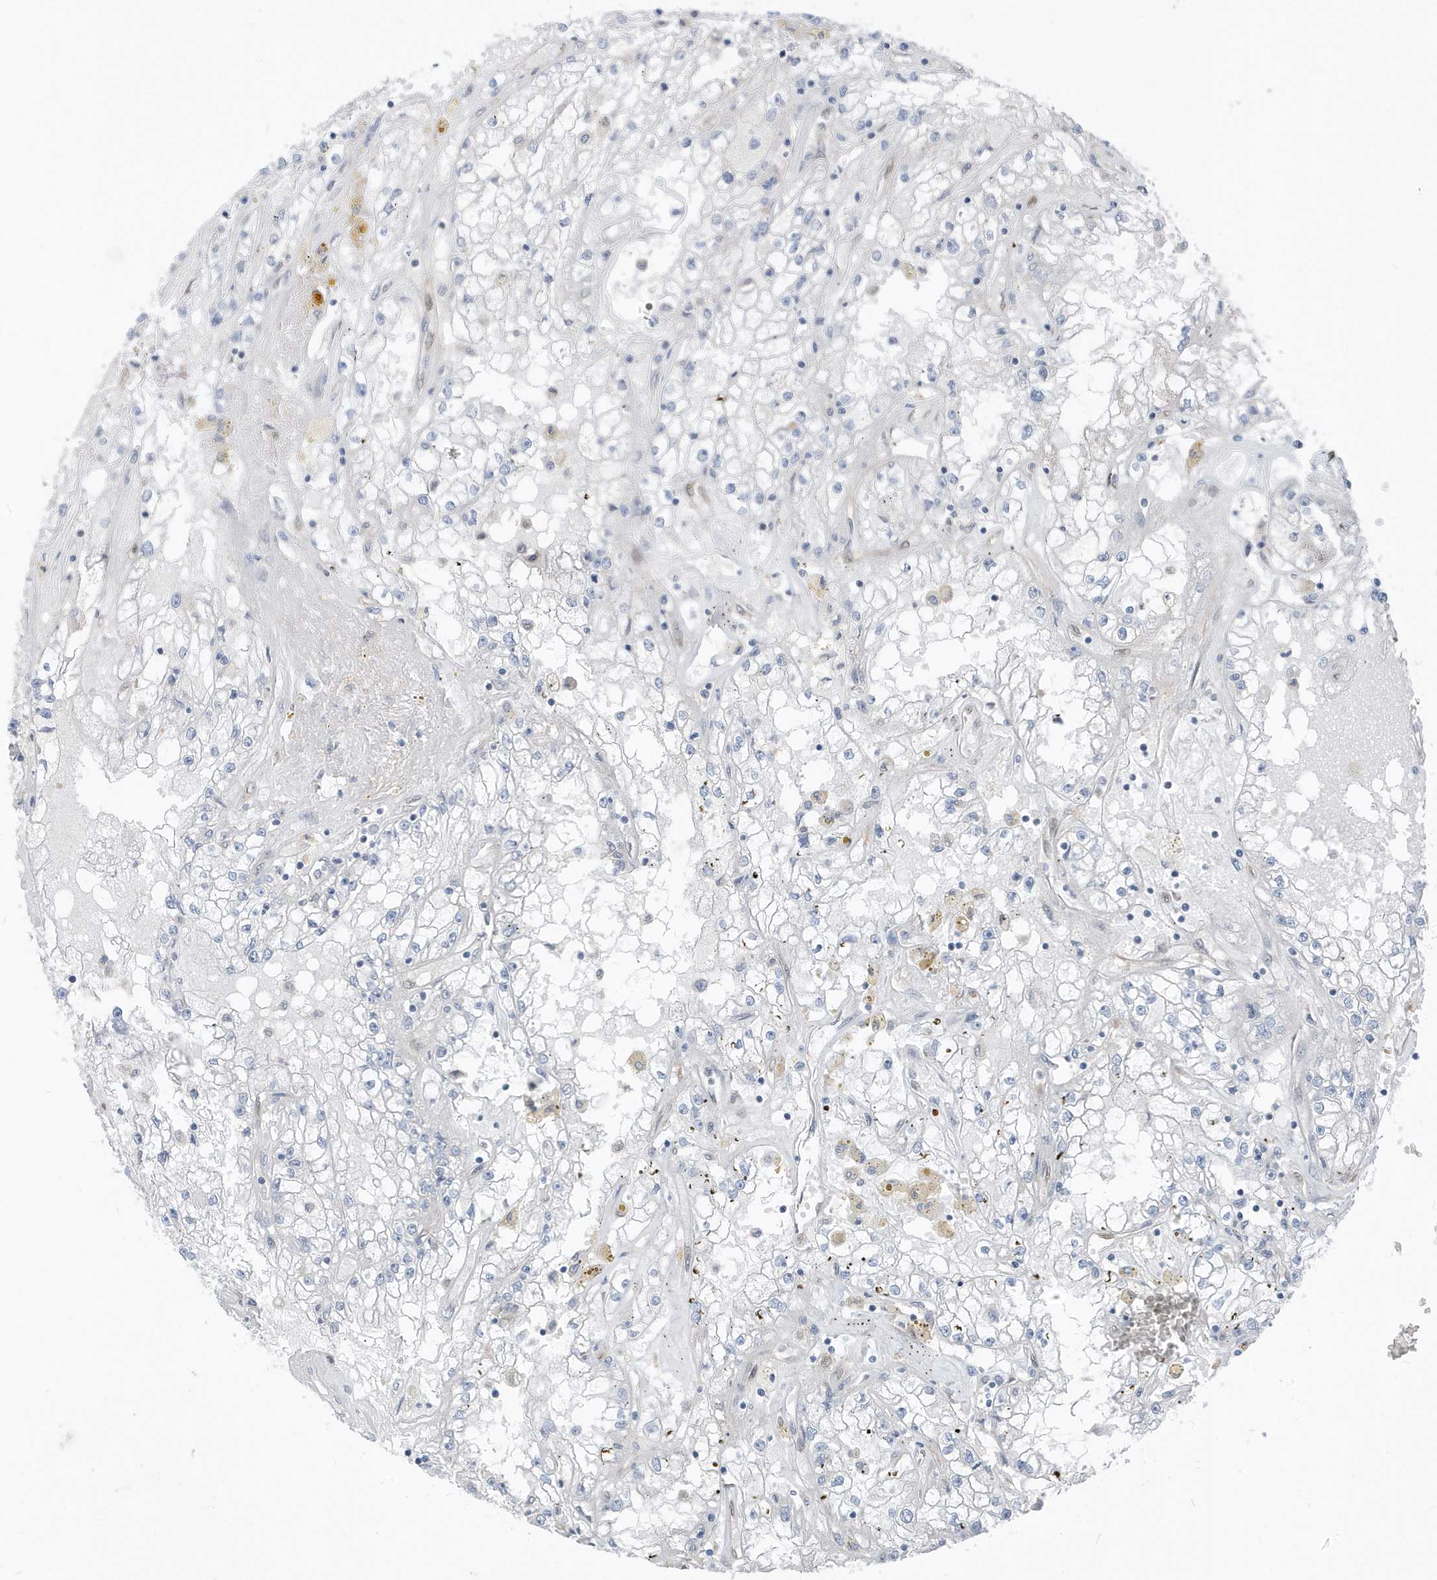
{"staining": {"intensity": "negative", "quantity": "none", "location": "none"}, "tissue": "renal cancer", "cell_type": "Tumor cells", "image_type": "cancer", "snomed": [{"axis": "morphology", "description": "Adenocarcinoma, NOS"}, {"axis": "topography", "description": "Kidney"}], "caption": "Immunohistochemical staining of renal cancer displays no significant expression in tumor cells.", "gene": "NCOA7", "patient": {"sex": "male", "age": 56}}